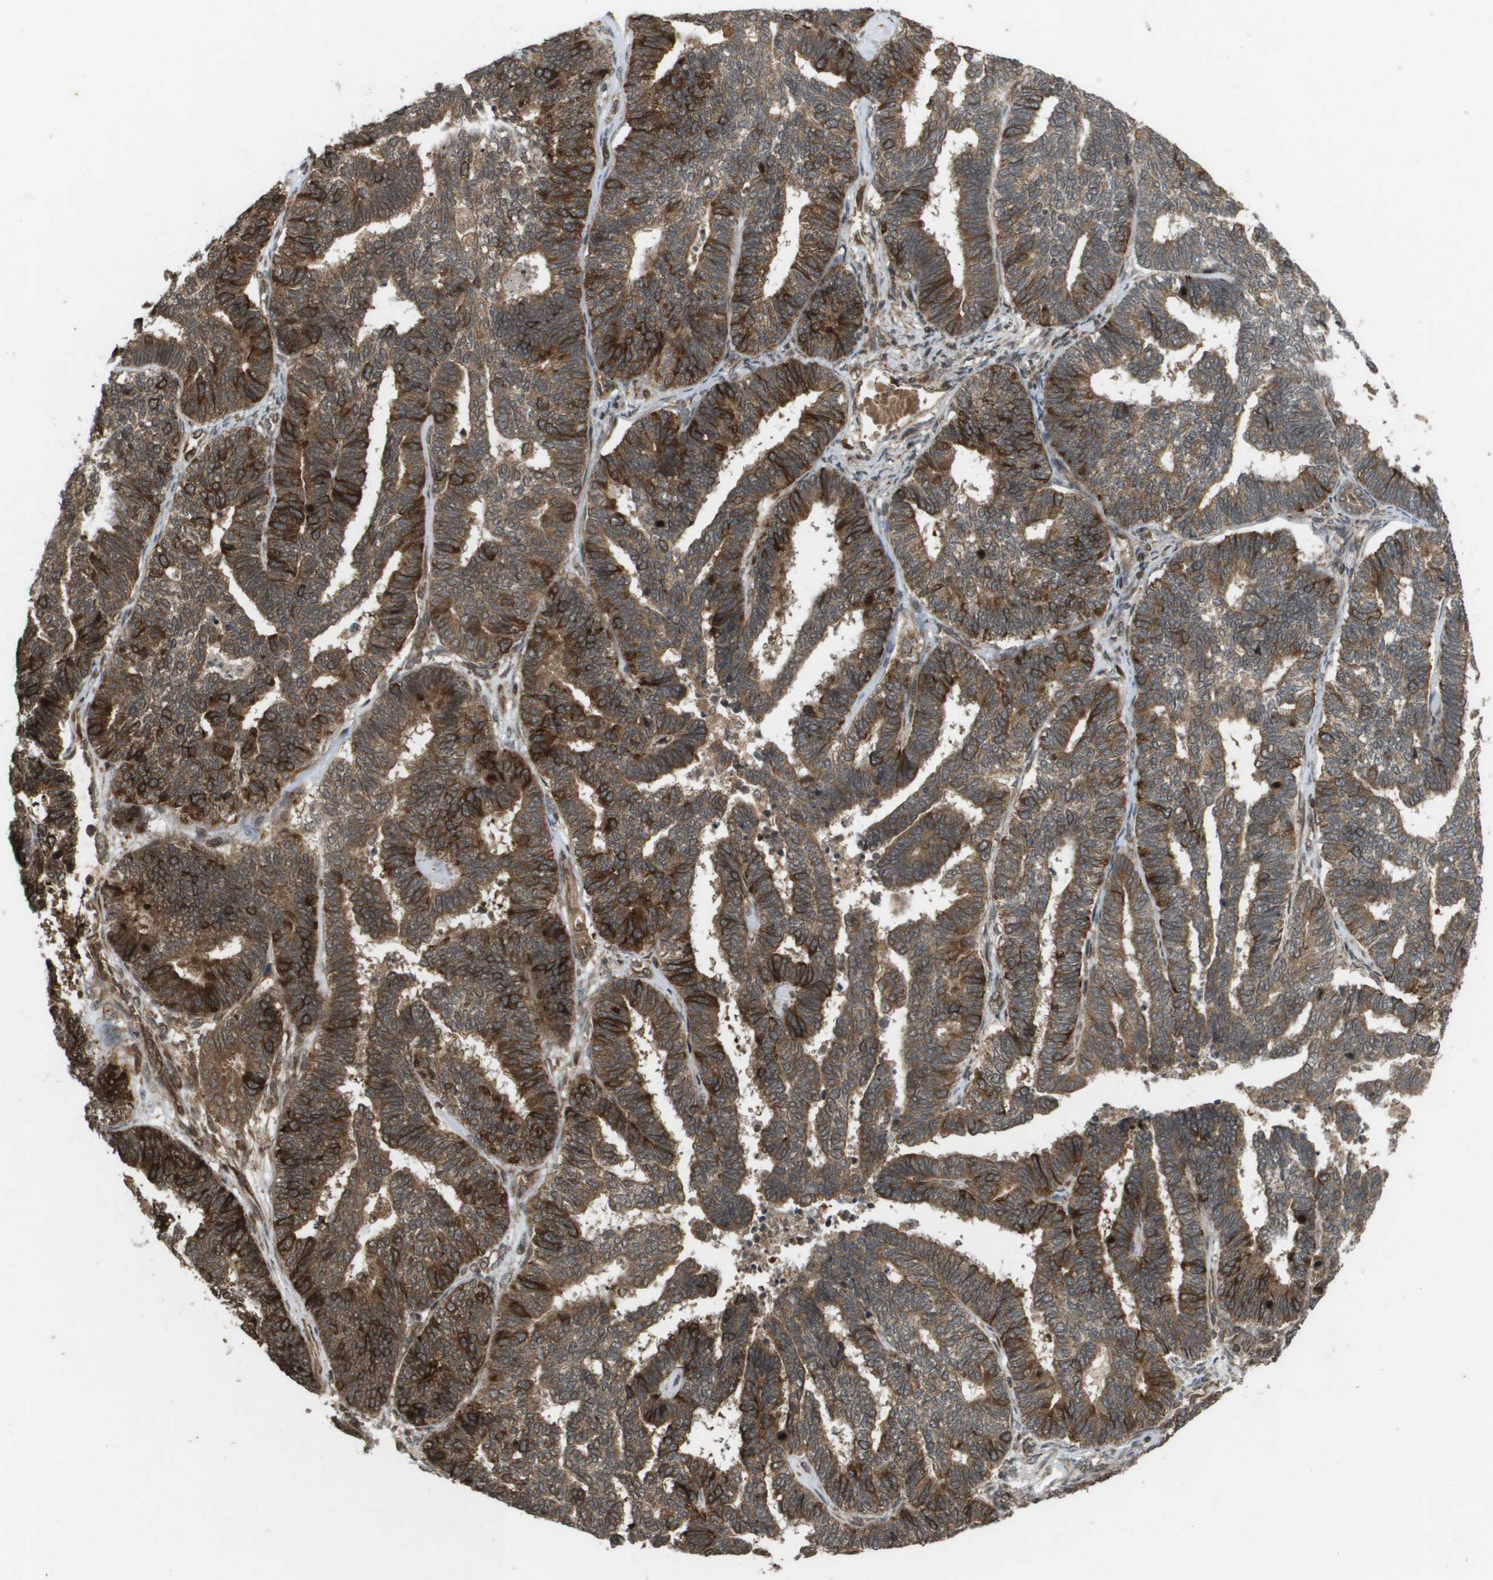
{"staining": {"intensity": "strong", "quantity": ">75%", "location": "cytoplasmic/membranous"}, "tissue": "endometrial cancer", "cell_type": "Tumor cells", "image_type": "cancer", "snomed": [{"axis": "morphology", "description": "Adenocarcinoma, NOS"}, {"axis": "topography", "description": "Endometrium"}], "caption": "Protein staining shows strong cytoplasmic/membranous expression in about >75% of tumor cells in endometrial adenocarcinoma.", "gene": "KIF11", "patient": {"sex": "female", "age": 70}}